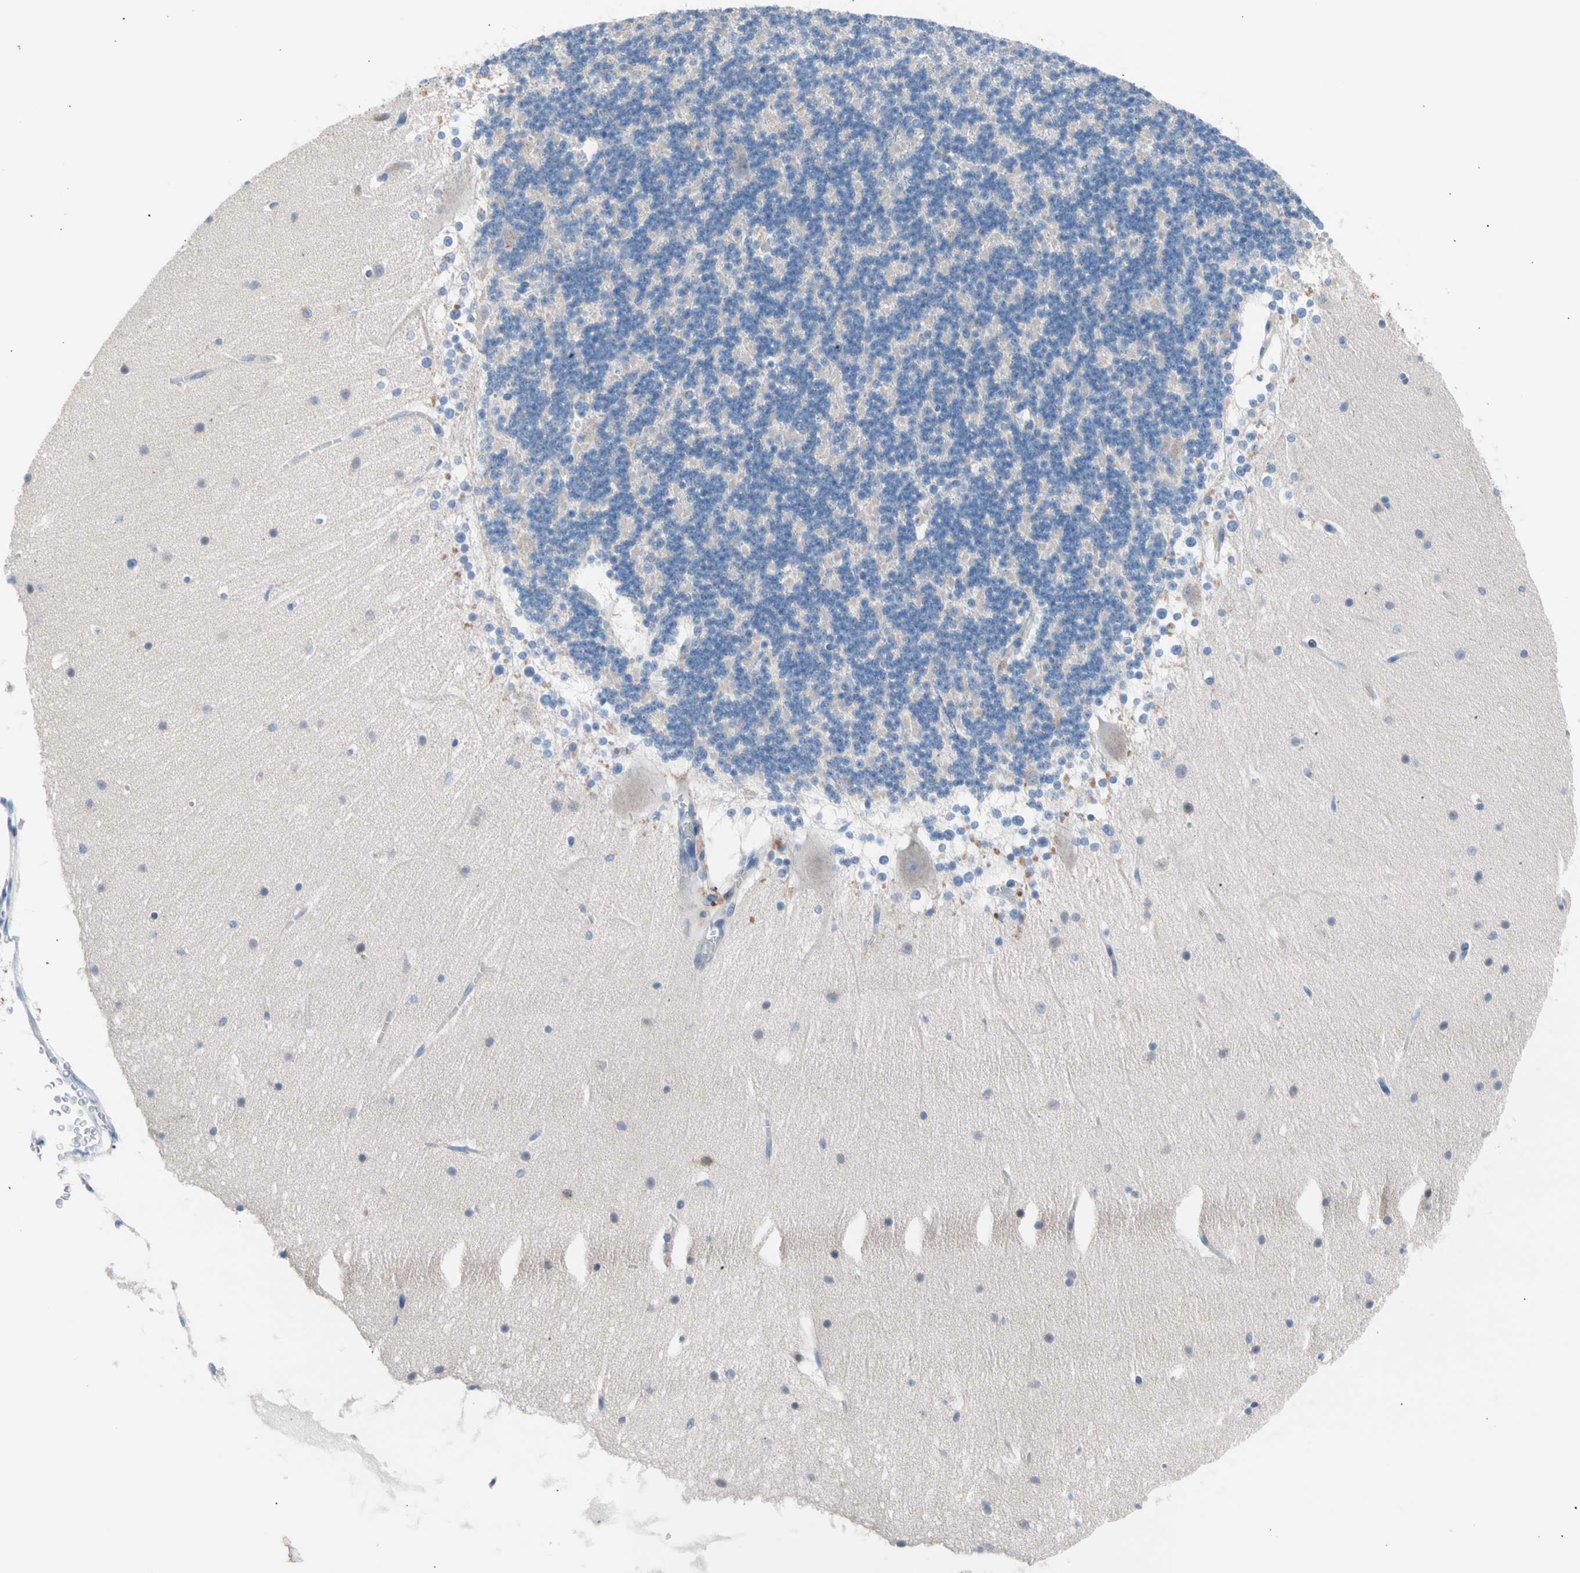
{"staining": {"intensity": "negative", "quantity": "none", "location": "none"}, "tissue": "cerebellum", "cell_type": "Cells in granular layer", "image_type": "normal", "snomed": [{"axis": "morphology", "description": "Normal tissue, NOS"}, {"axis": "topography", "description": "Cerebellum"}], "caption": "A histopathology image of cerebellum stained for a protein exhibits no brown staining in cells in granular layer.", "gene": "CASQ1", "patient": {"sex": "female", "age": 19}}